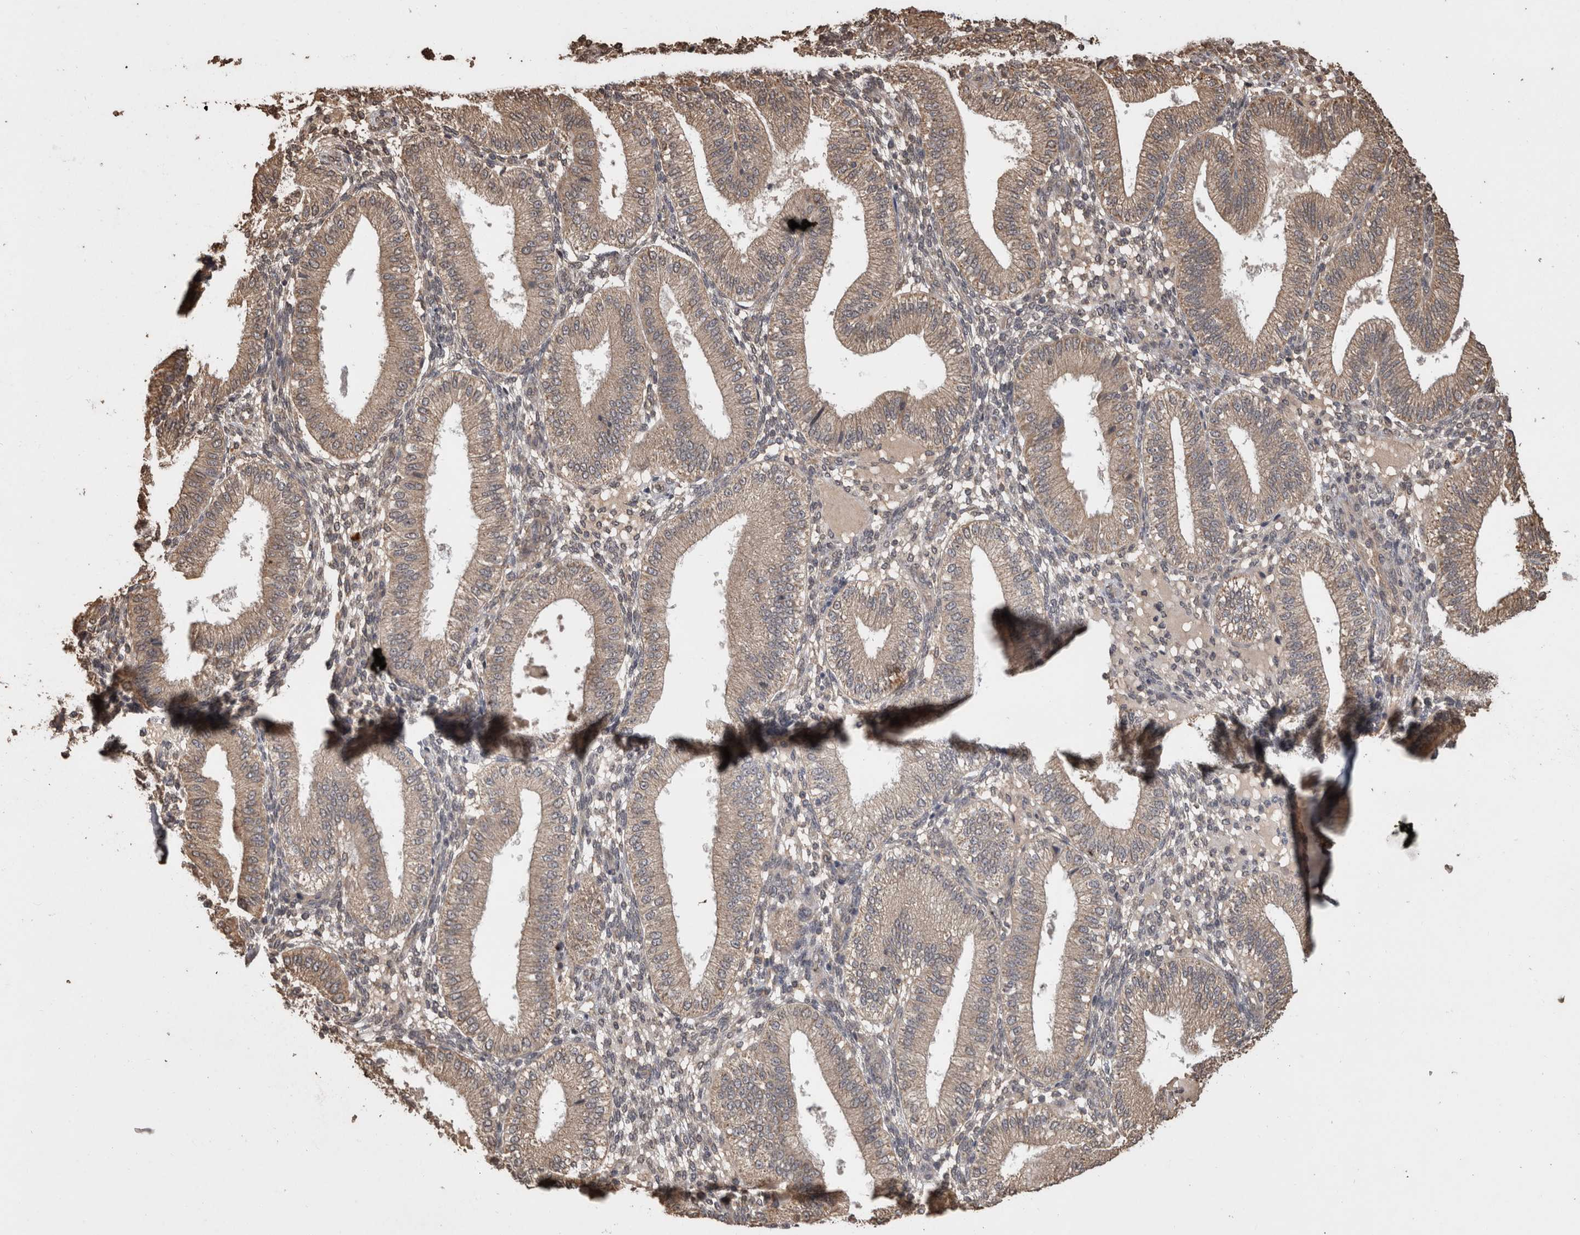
{"staining": {"intensity": "weak", "quantity": "25%-75%", "location": "nuclear"}, "tissue": "endometrium", "cell_type": "Cells in endometrial stroma", "image_type": "normal", "snomed": [{"axis": "morphology", "description": "Normal tissue, NOS"}, {"axis": "topography", "description": "Endometrium"}], "caption": "Immunohistochemical staining of unremarkable human endometrium displays low levels of weak nuclear expression in about 25%-75% of cells in endometrial stroma.", "gene": "SOCS5", "patient": {"sex": "female", "age": 39}}